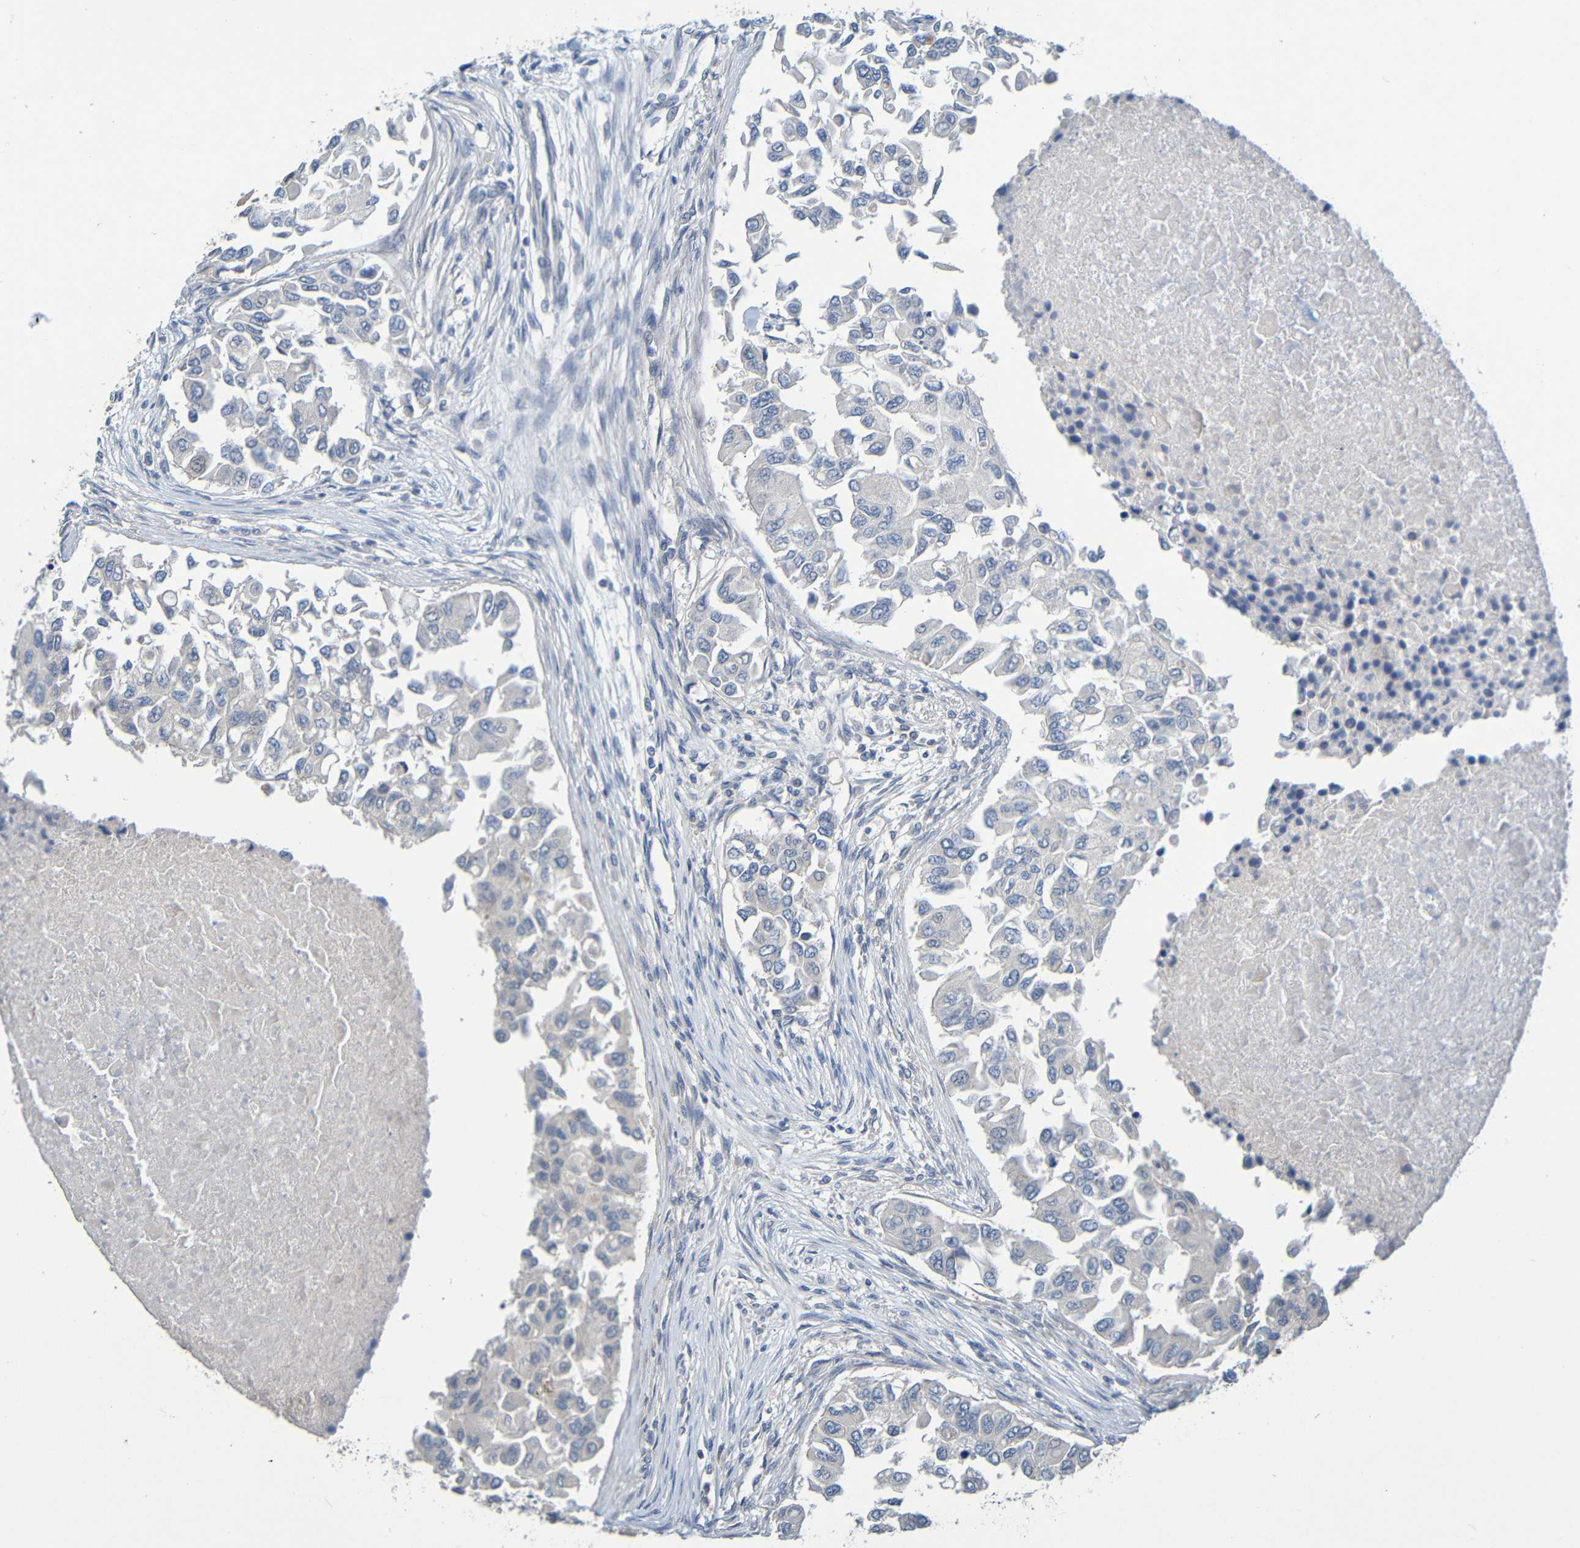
{"staining": {"intensity": "negative", "quantity": "none", "location": "none"}, "tissue": "breast cancer", "cell_type": "Tumor cells", "image_type": "cancer", "snomed": [{"axis": "morphology", "description": "Normal tissue, NOS"}, {"axis": "morphology", "description": "Duct carcinoma"}, {"axis": "topography", "description": "Breast"}], "caption": "A high-resolution photomicrograph shows immunohistochemistry staining of breast cancer, which exhibits no significant staining in tumor cells.", "gene": "CYP4F2", "patient": {"sex": "female", "age": 49}}